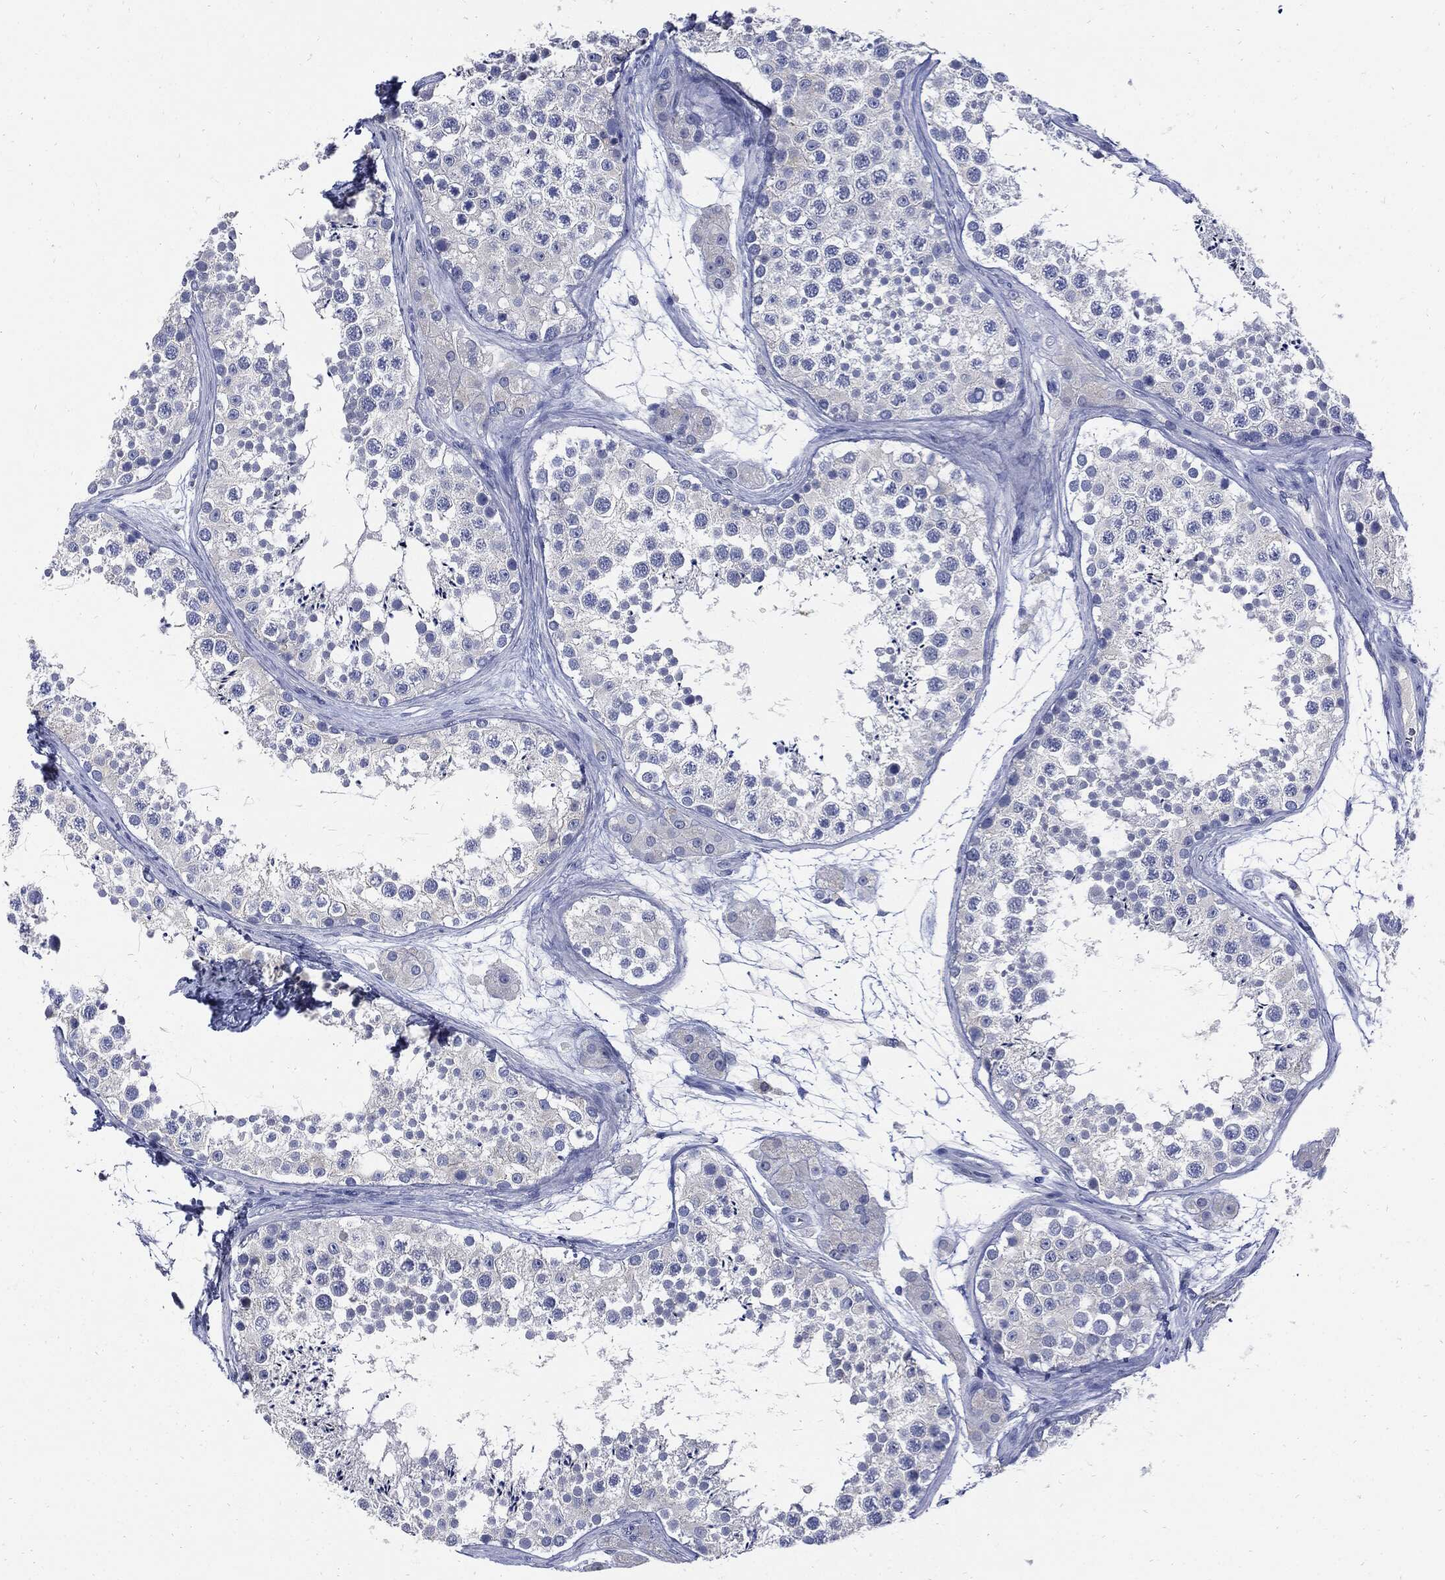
{"staining": {"intensity": "negative", "quantity": "none", "location": "none"}, "tissue": "testis", "cell_type": "Cells in seminiferous ducts", "image_type": "normal", "snomed": [{"axis": "morphology", "description": "Normal tissue, NOS"}, {"axis": "topography", "description": "Testis"}], "caption": "Histopathology image shows no protein positivity in cells in seminiferous ducts of benign testis. (Immunohistochemistry (ihc), brightfield microscopy, high magnification).", "gene": "CPE", "patient": {"sex": "male", "age": 41}}